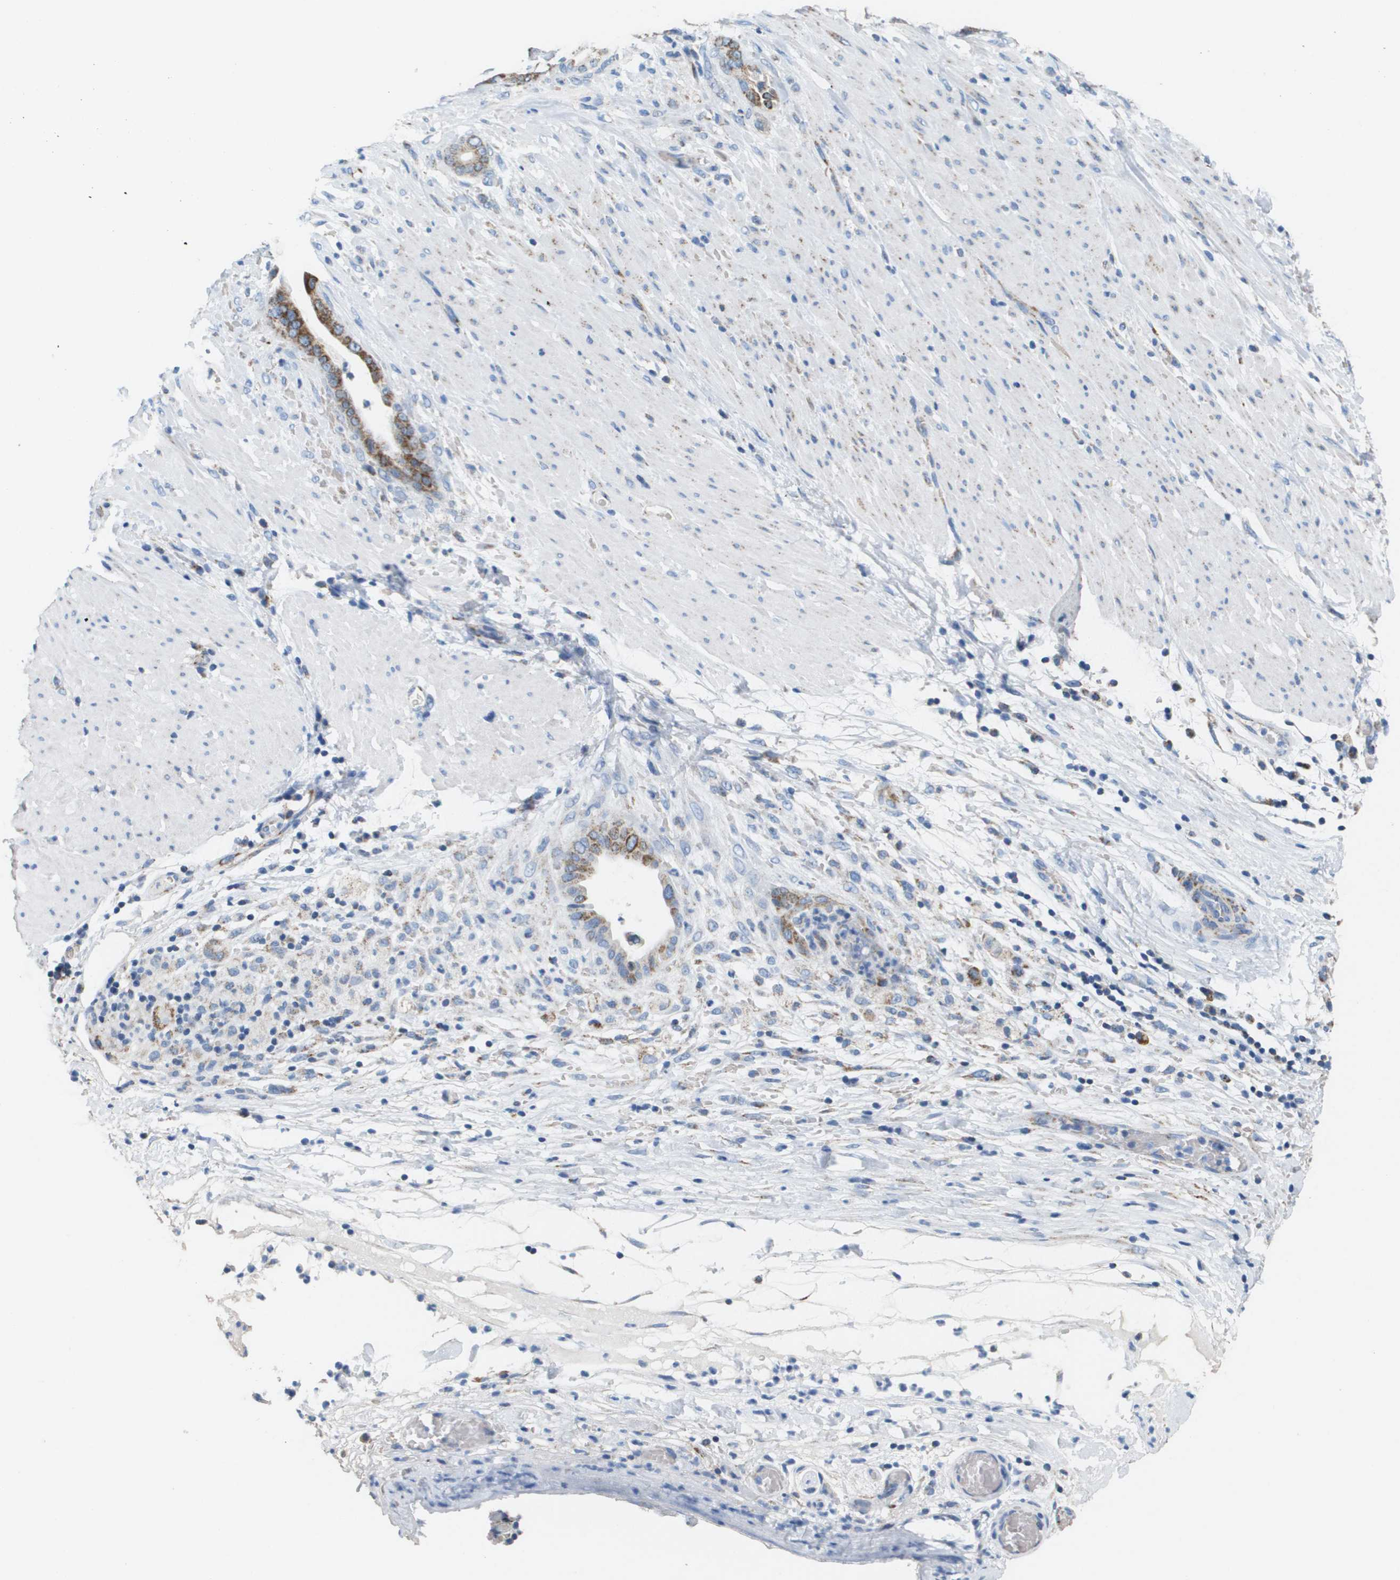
{"staining": {"intensity": "strong", "quantity": ">75%", "location": "cytoplasmic/membranous"}, "tissue": "pancreatic cancer", "cell_type": "Tumor cells", "image_type": "cancer", "snomed": [{"axis": "morphology", "description": "Adenocarcinoma, NOS"}, {"axis": "topography", "description": "Pancreas"}], "caption": "Immunohistochemistry of human adenocarcinoma (pancreatic) exhibits high levels of strong cytoplasmic/membranous positivity in about >75% of tumor cells.", "gene": "ATP5F1B", "patient": {"sex": "male", "age": 63}}